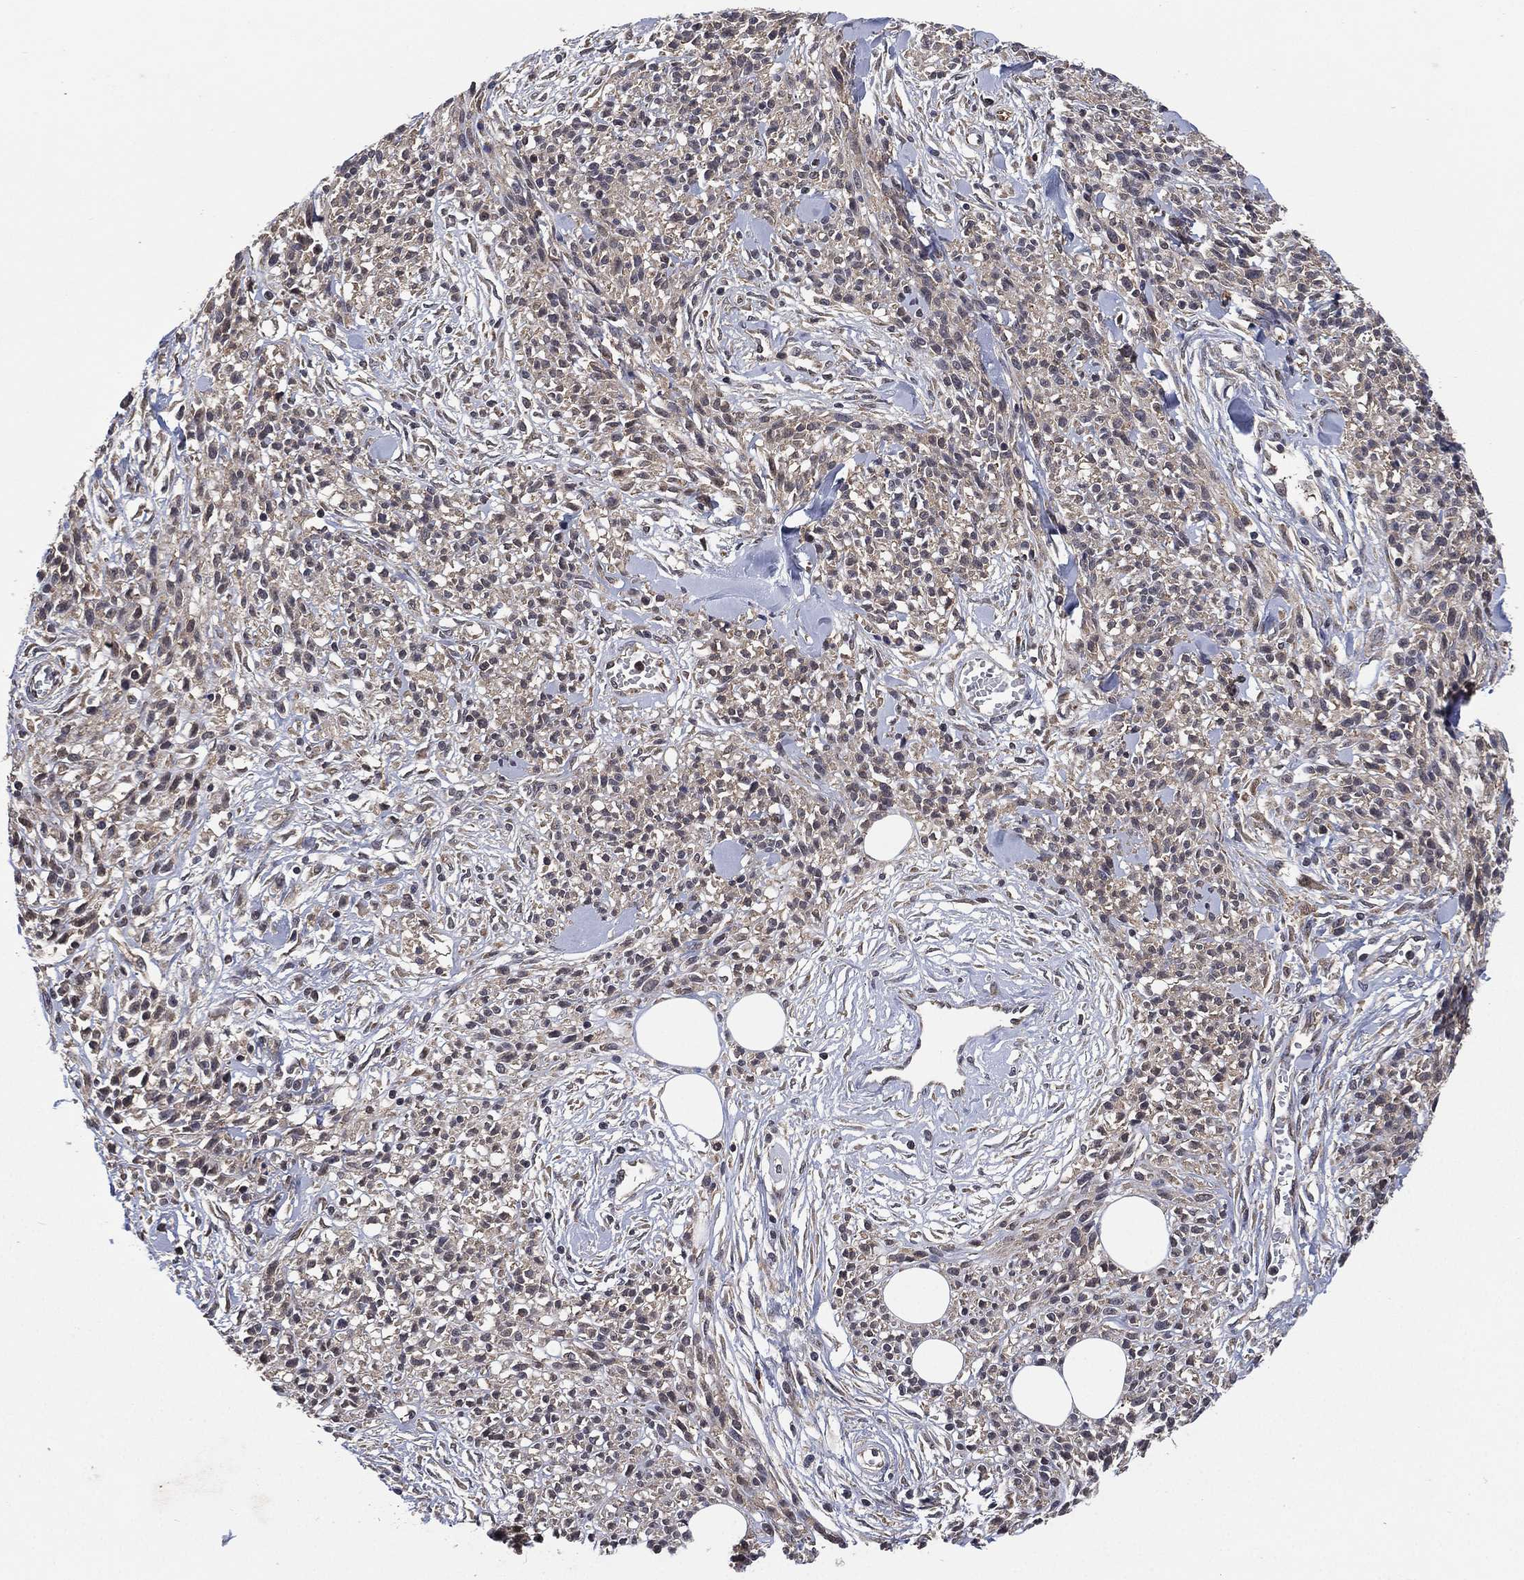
{"staining": {"intensity": "negative", "quantity": "none", "location": "none"}, "tissue": "melanoma", "cell_type": "Tumor cells", "image_type": "cancer", "snomed": [{"axis": "morphology", "description": "Malignant melanoma, NOS"}, {"axis": "topography", "description": "Skin"}, {"axis": "topography", "description": "Skin of trunk"}], "caption": "DAB immunohistochemical staining of melanoma exhibits no significant positivity in tumor cells. Brightfield microscopy of immunohistochemistry stained with DAB (3,3'-diaminobenzidine) (brown) and hematoxylin (blue), captured at high magnification.", "gene": "SELENOO", "patient": {"sex": "male", "age": 74}}